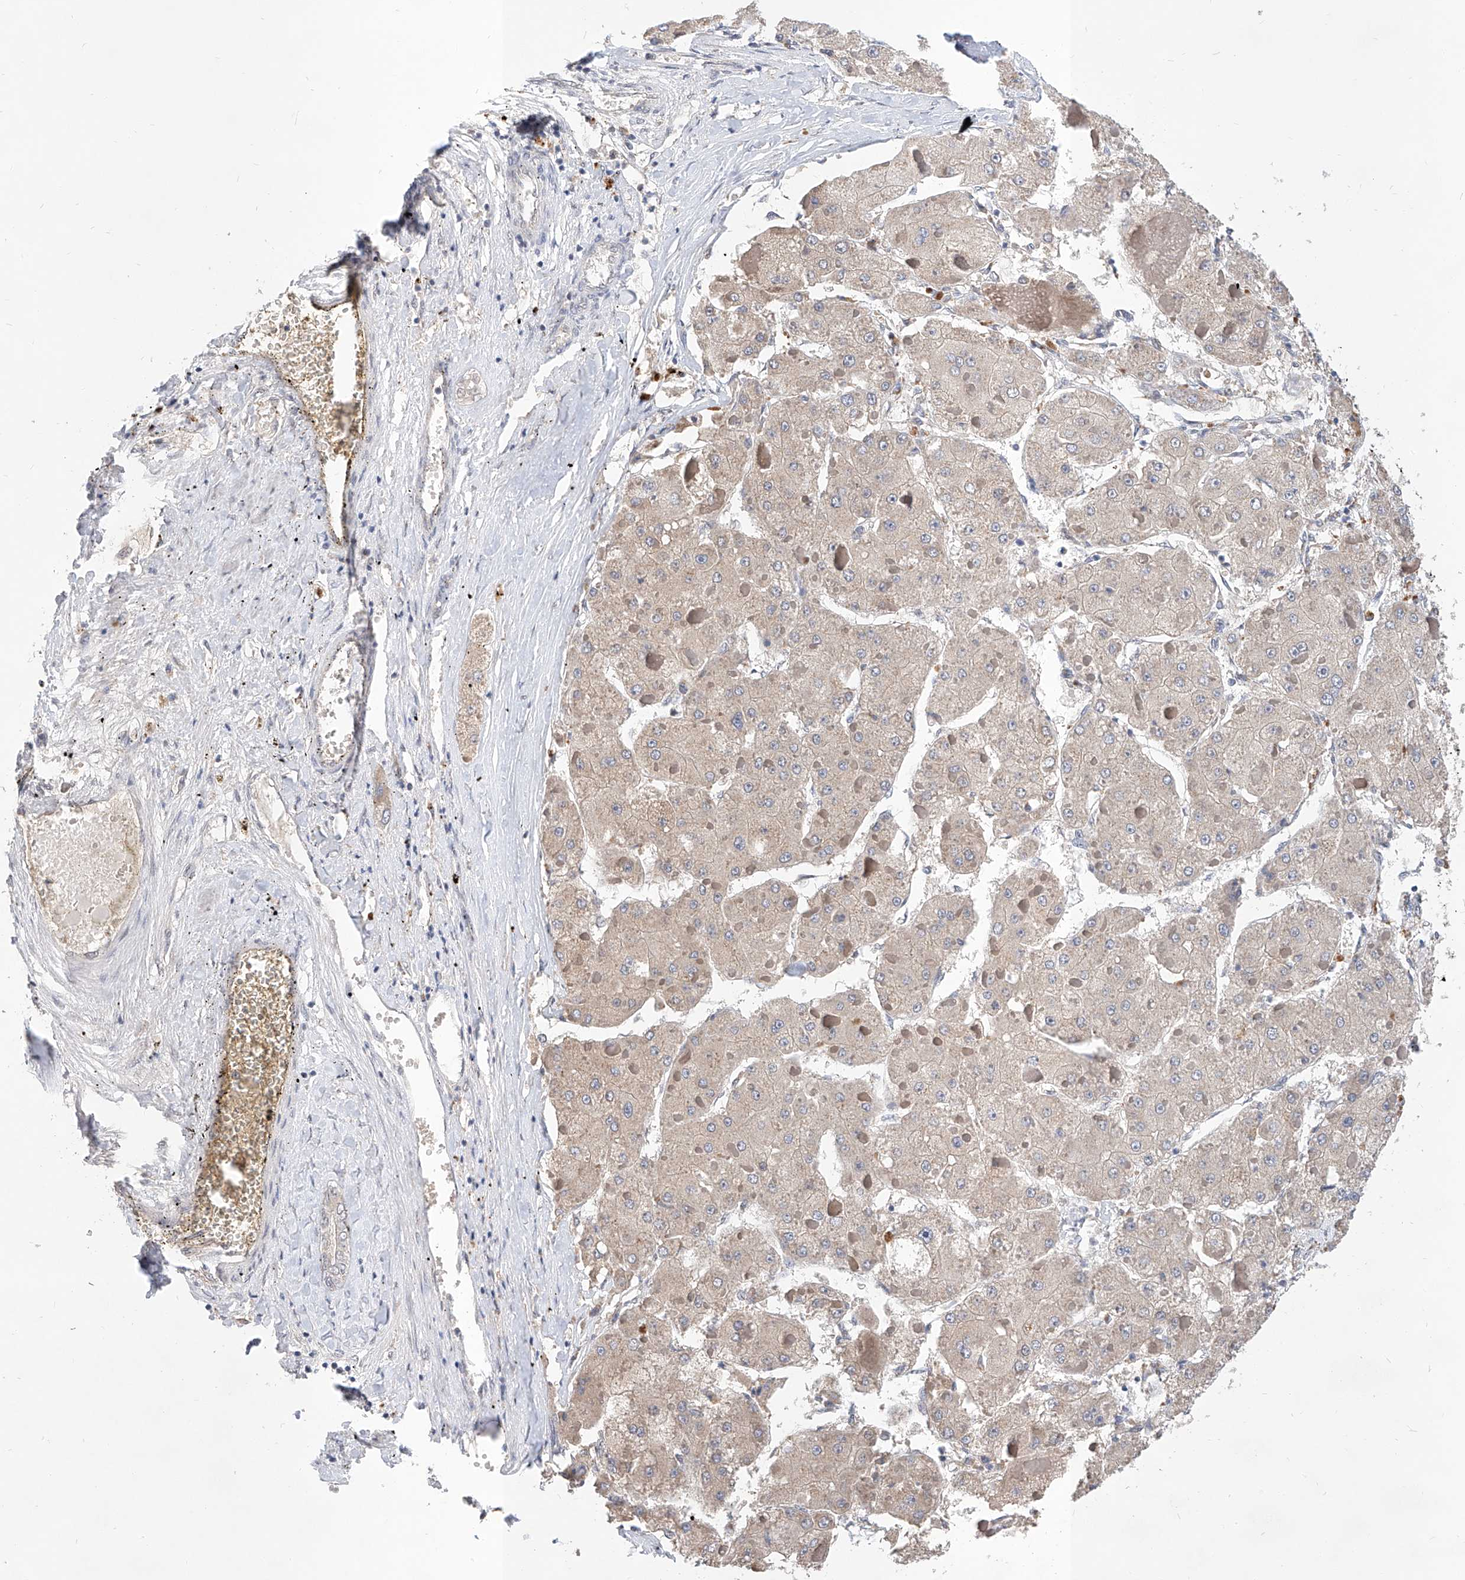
{"staining": {"intensity": "negative", "quantity": "none", "location": "none"}, "tissue": "liver cancer", "cell_type": "Tumor cells", "image_type": "cancer", "snomed": [{"axis": "morphology", "description": "Carcinoma, Hepatocellular, NOS"}, {"axis": "topography", "description": "Liver"}], "caption": "Liver cancer (hepatocellular carcinoma) was stained to show a protein in brown. There is no significant positivity in tumor cells.", "gene": "CARMIL3", "patient": {"sex": "female", "age": 73}}